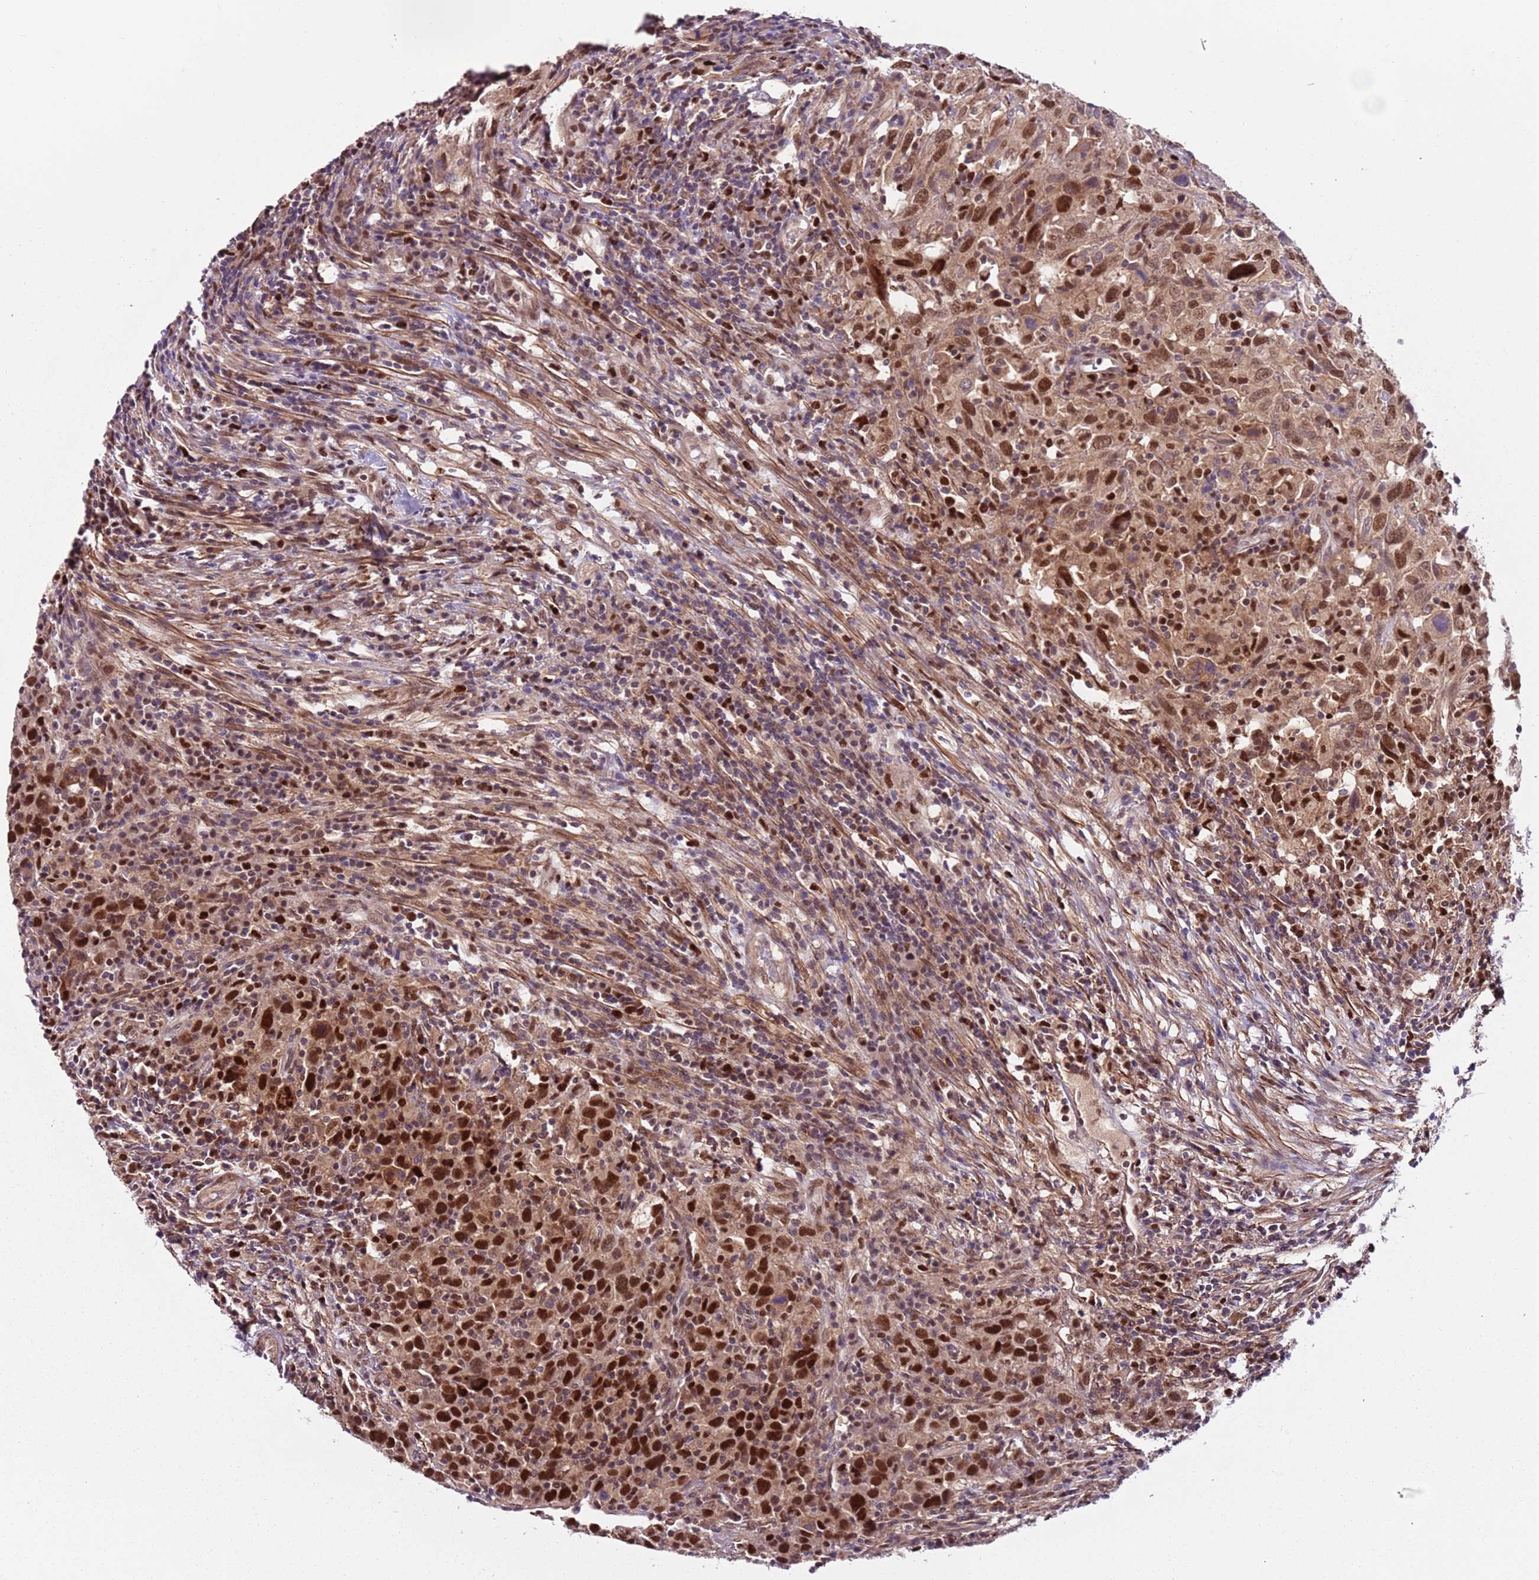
{"staining": {"intensity": "strong", "quantity": ">75%", "location": "nuclear"}, "tissue": "urothelial cancer", "cell_type": "Tumor cells", "image_type": "cancer", "snomed": [{"axis": "morphology", "description": "Urothelial carcinoma, High grade"}, {"axis": "topography", "description": "Urinary bladder"}], "caption": "Brown immunohistochemical staining in human urothelial carcinoma (high-grade) shows strong nuclear staining in approximately >75% of tumor cells. (IHC, brightfield microscopy, high magnification).", "gene": "RMND5B", "patient": {"sex": "male", "age": 61}}